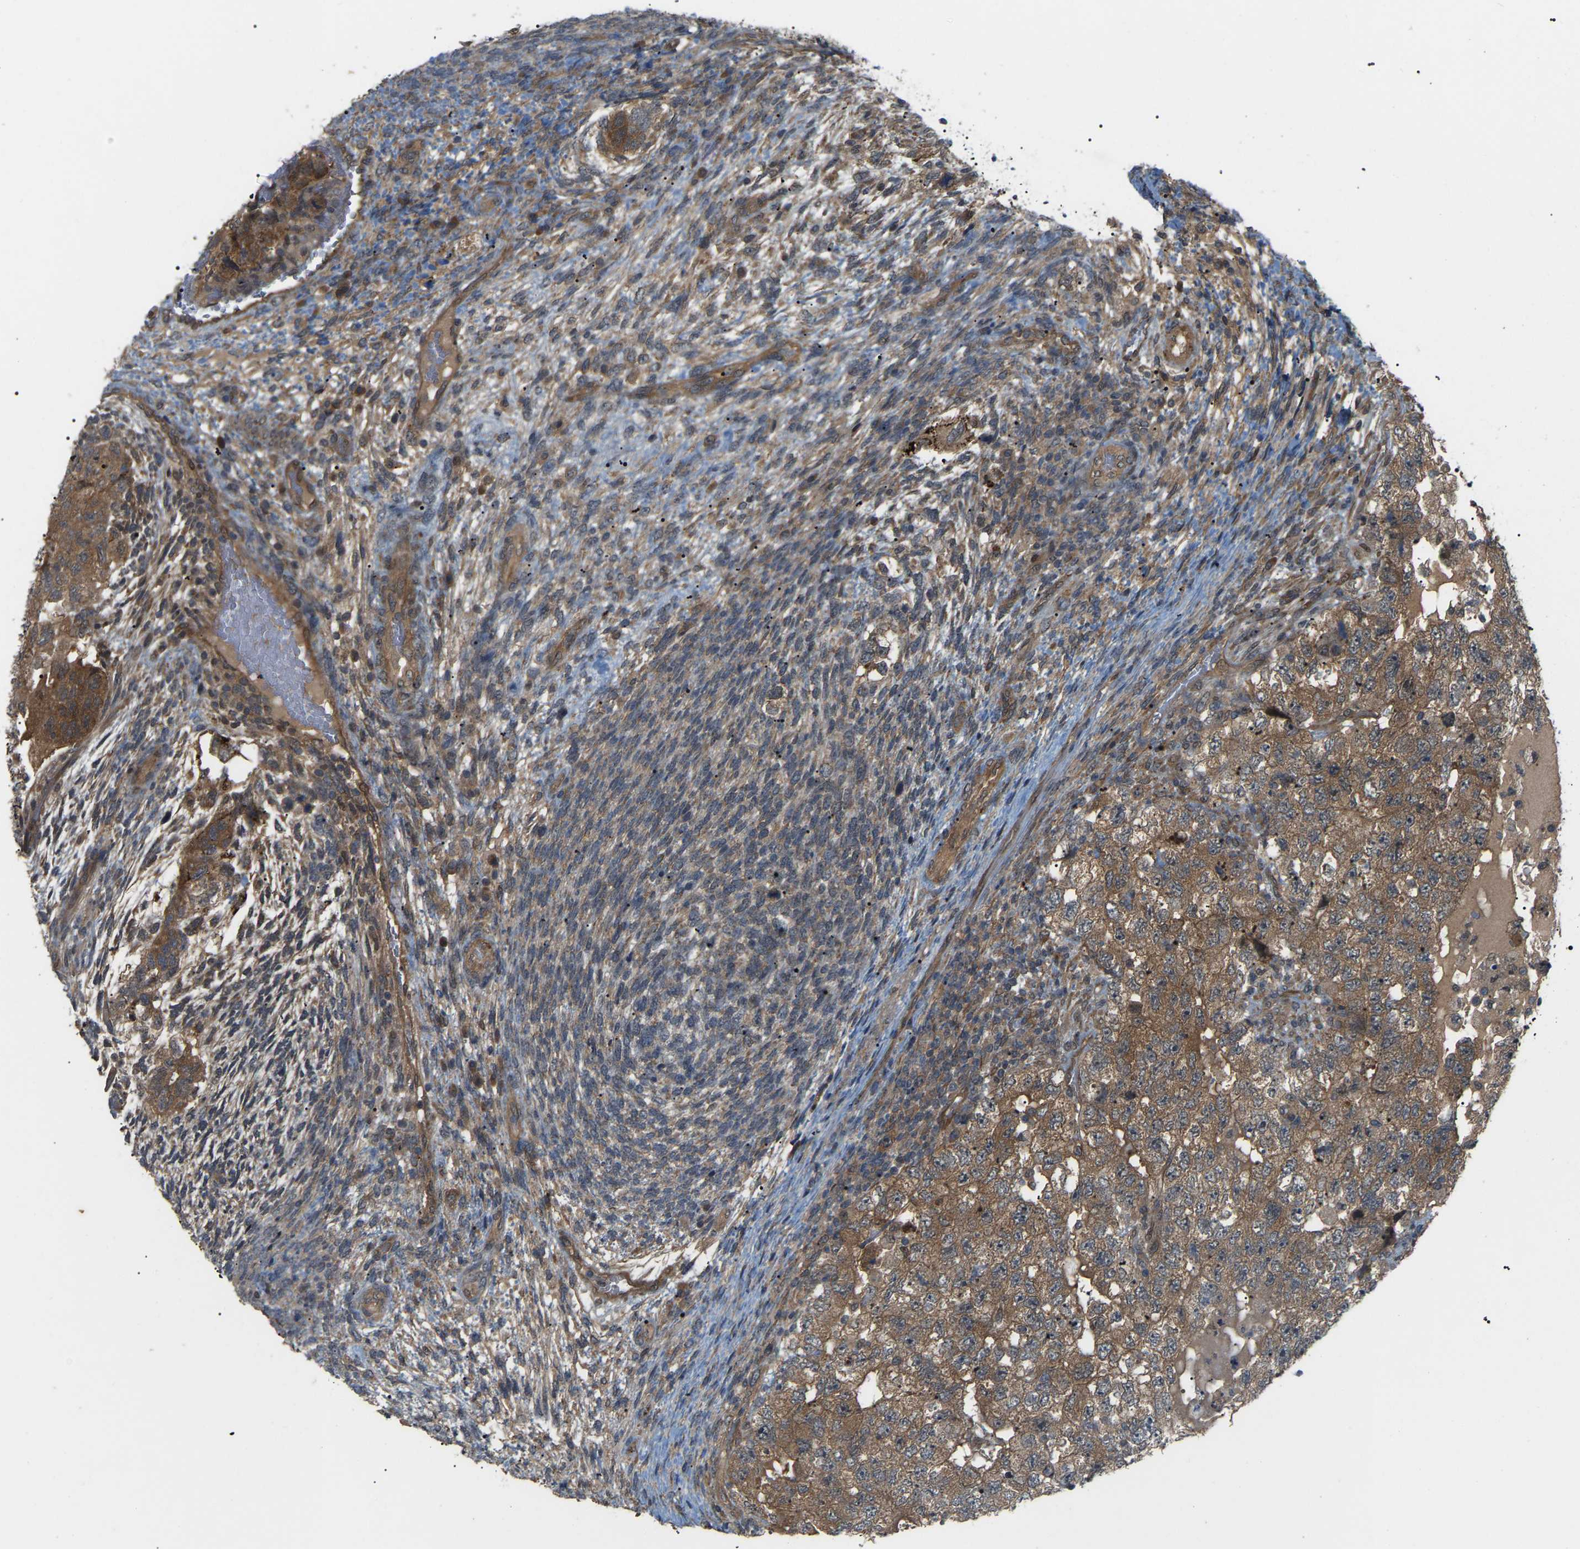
{"staining": {"intensity": "moderate", "quantity": ">75%", "location": "cytoplasmic/membranous"}, "tissue": "testis cancer", "cell_type": "Tumor cells", "image_type": "cancer", "snomed": [{"axis": "morphology", "description": "Carcinoma, Embryonal, NOS"}, {"axis": "topography", "description": "Testis"}], "caption": "There is medium levels of moderate cytoplasmic/membranous expression in tumor cells of testis cancer, as demonstrated by immunohistochemical staining (brown color).", "gene": "CROT", "patient": {"sex": "male", "age": 36}}